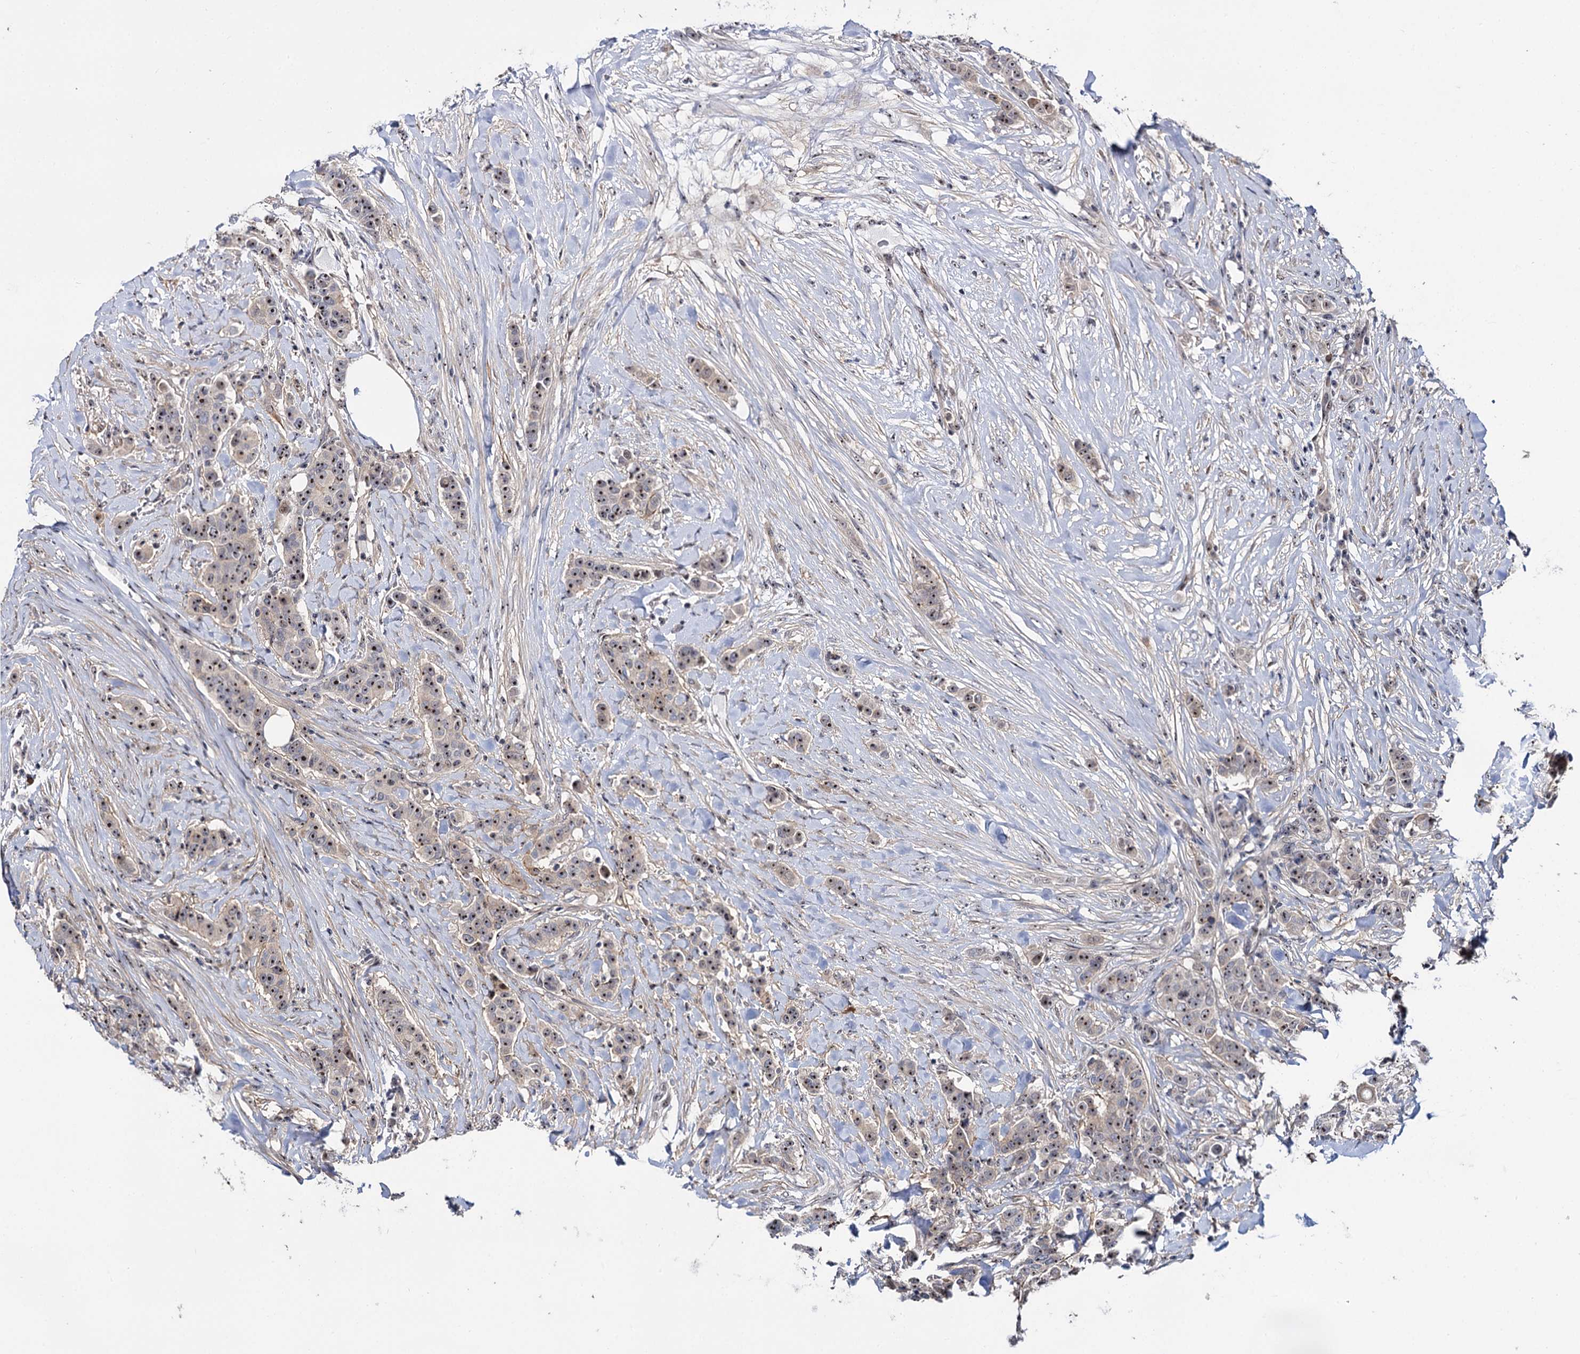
{"staining": {"intensity": "moderate", "quantity": ">75%", "location": "nuclear"}, "tissue": "breast cancer", "cell_type": "Tumor cells", "image_type": "cancer", "snomed": [{"axis": "morphology", "description": "Duct carcinoma"}, {"axis": "topography", "description": "Breast"}], "caption": "Breast cancer (infiltrating ductal carcinoma) tissue shows moderate nuclear expression in approximately >75% of tumor cells", "gene": "SUPT20H", "patient": {"sex": "female", "age": 40}}